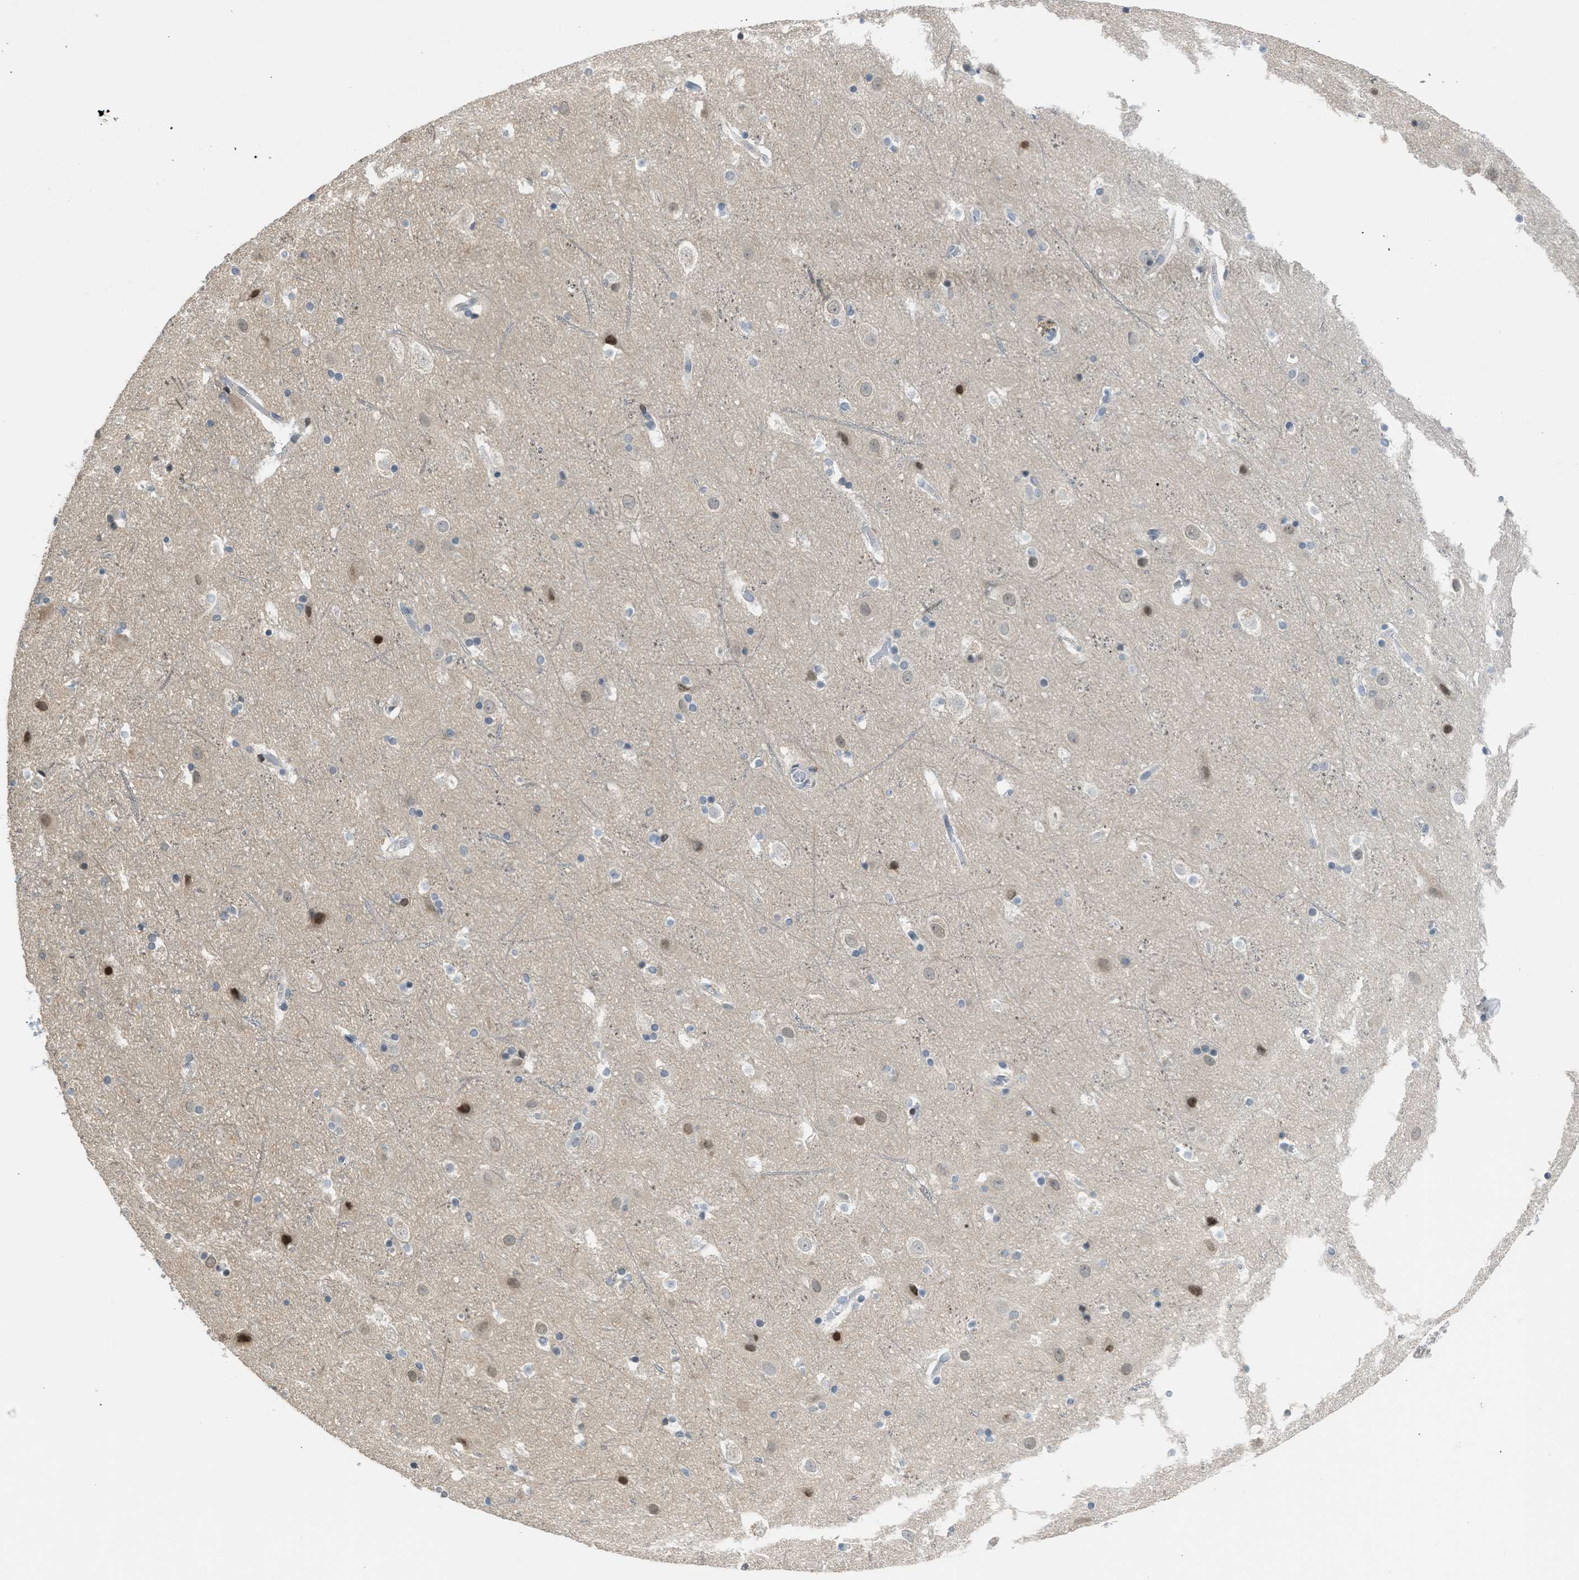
{"staining": {"intensity": "negative", "quantity": "none", "location": "none"}, "tissue": "cerebral cortex", "cell_type": "Endothelial cells", "image_type": "normal", "snomed": [{"axis": "morphology", "description": "Normal tissue, NOS"}, {"axis": "topography", "description": "Cerebral cortex"}], "caption": "The image reveals no staining of endothelial cells in unremarkable cerebral cortex.", "gene": "TTBK2", "patient": {"sex": "male", "age": 45}}